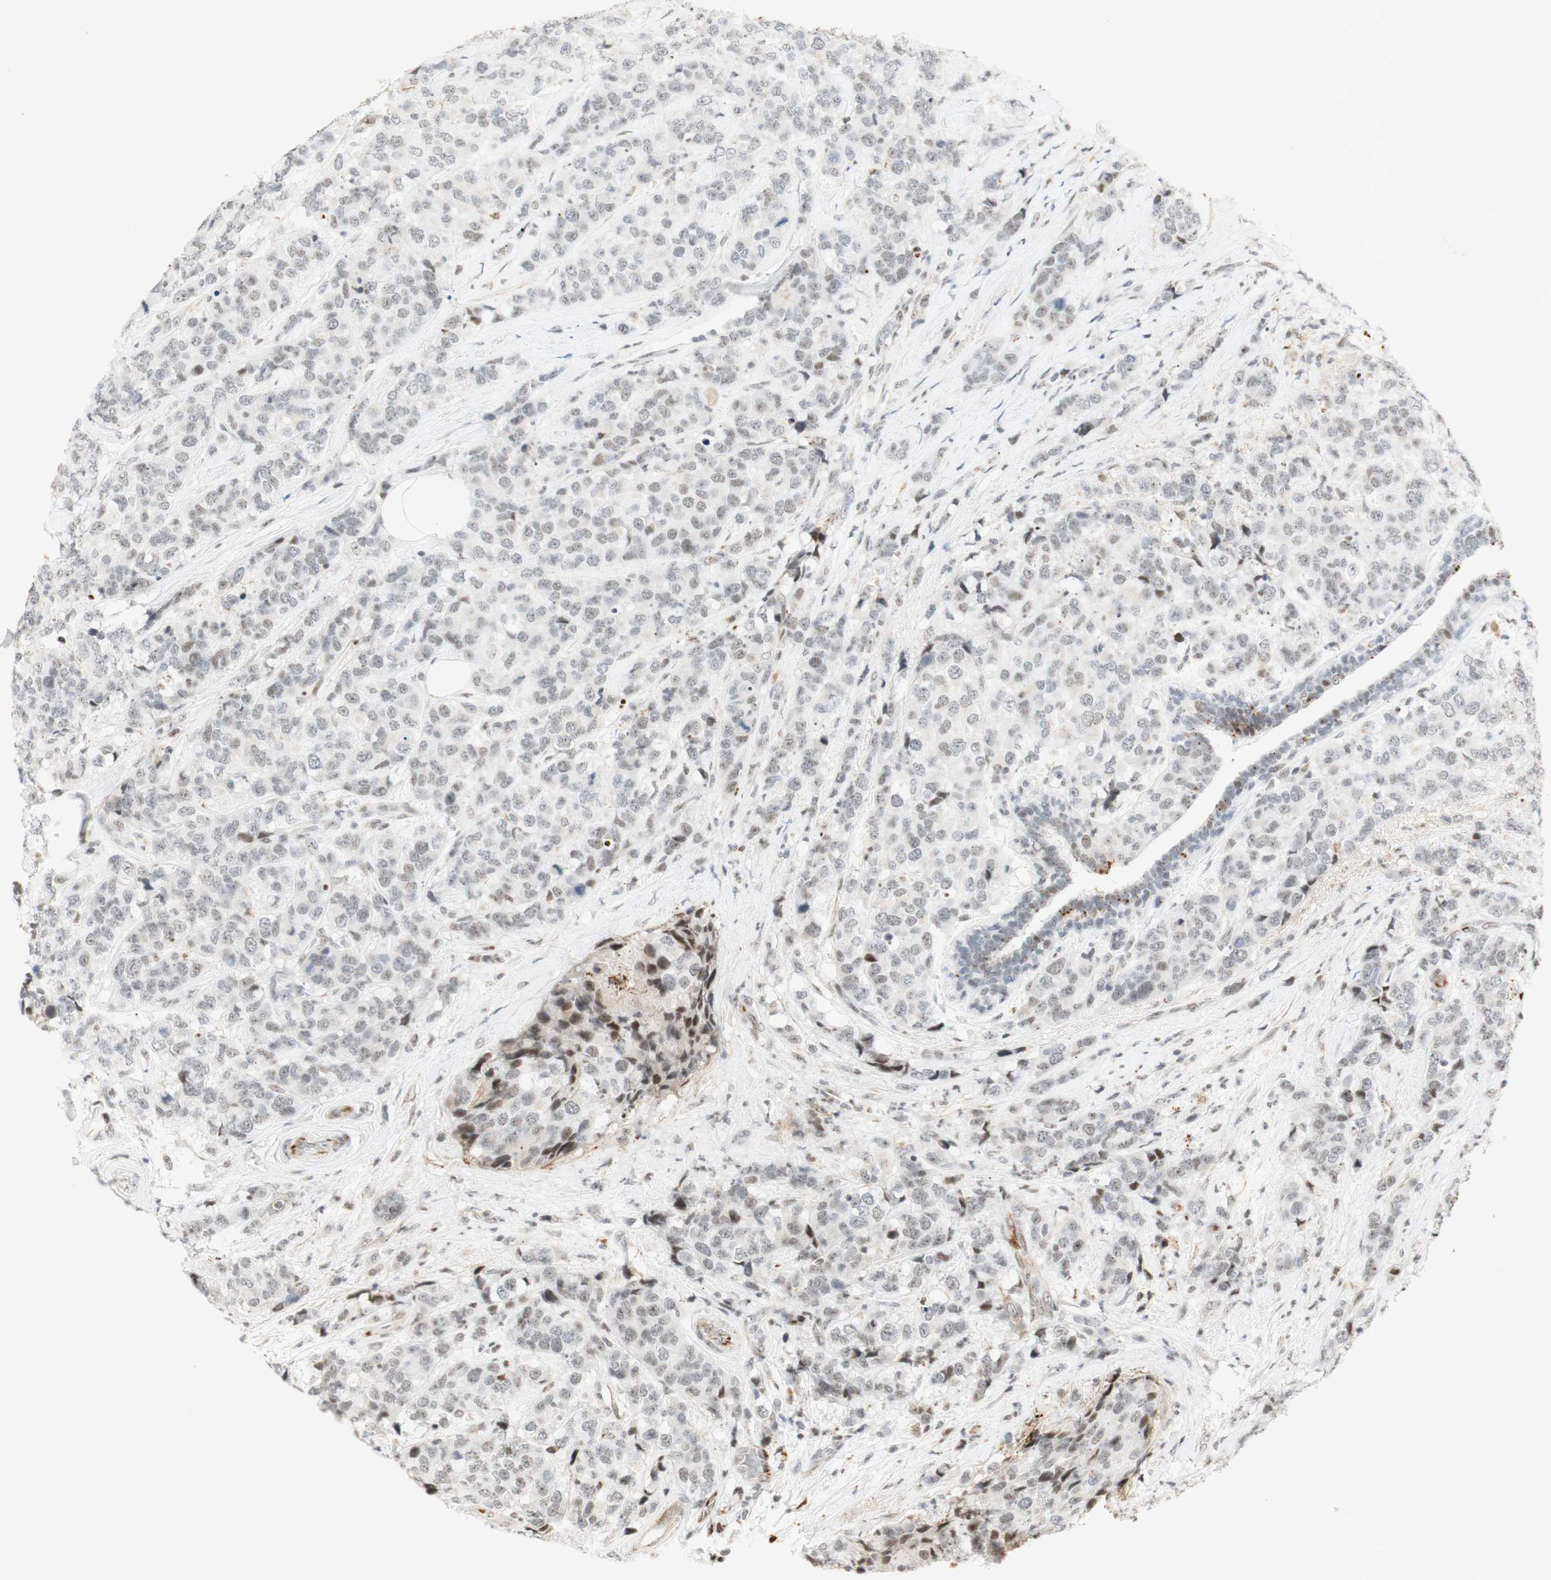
{"staining": {"intensity": "moderate", "quantity": ">75%", "location": "nuclear"}, "tissue": "breast cancer", "cell_type": "Tumor cells", "image_type": "cancer", "snomed": [{"axis": "morphology", "description": "Lobular carcinoma"}, {"axis": "topography", "description": "Breast"}], "caption": "Tumor cells show medium levels of moderate nuclear expression in about >75% of cells in human breast cancer (lobular carcinoma).", "gene": "IRF1", "patient": {"sex": "female", "age": 59}}